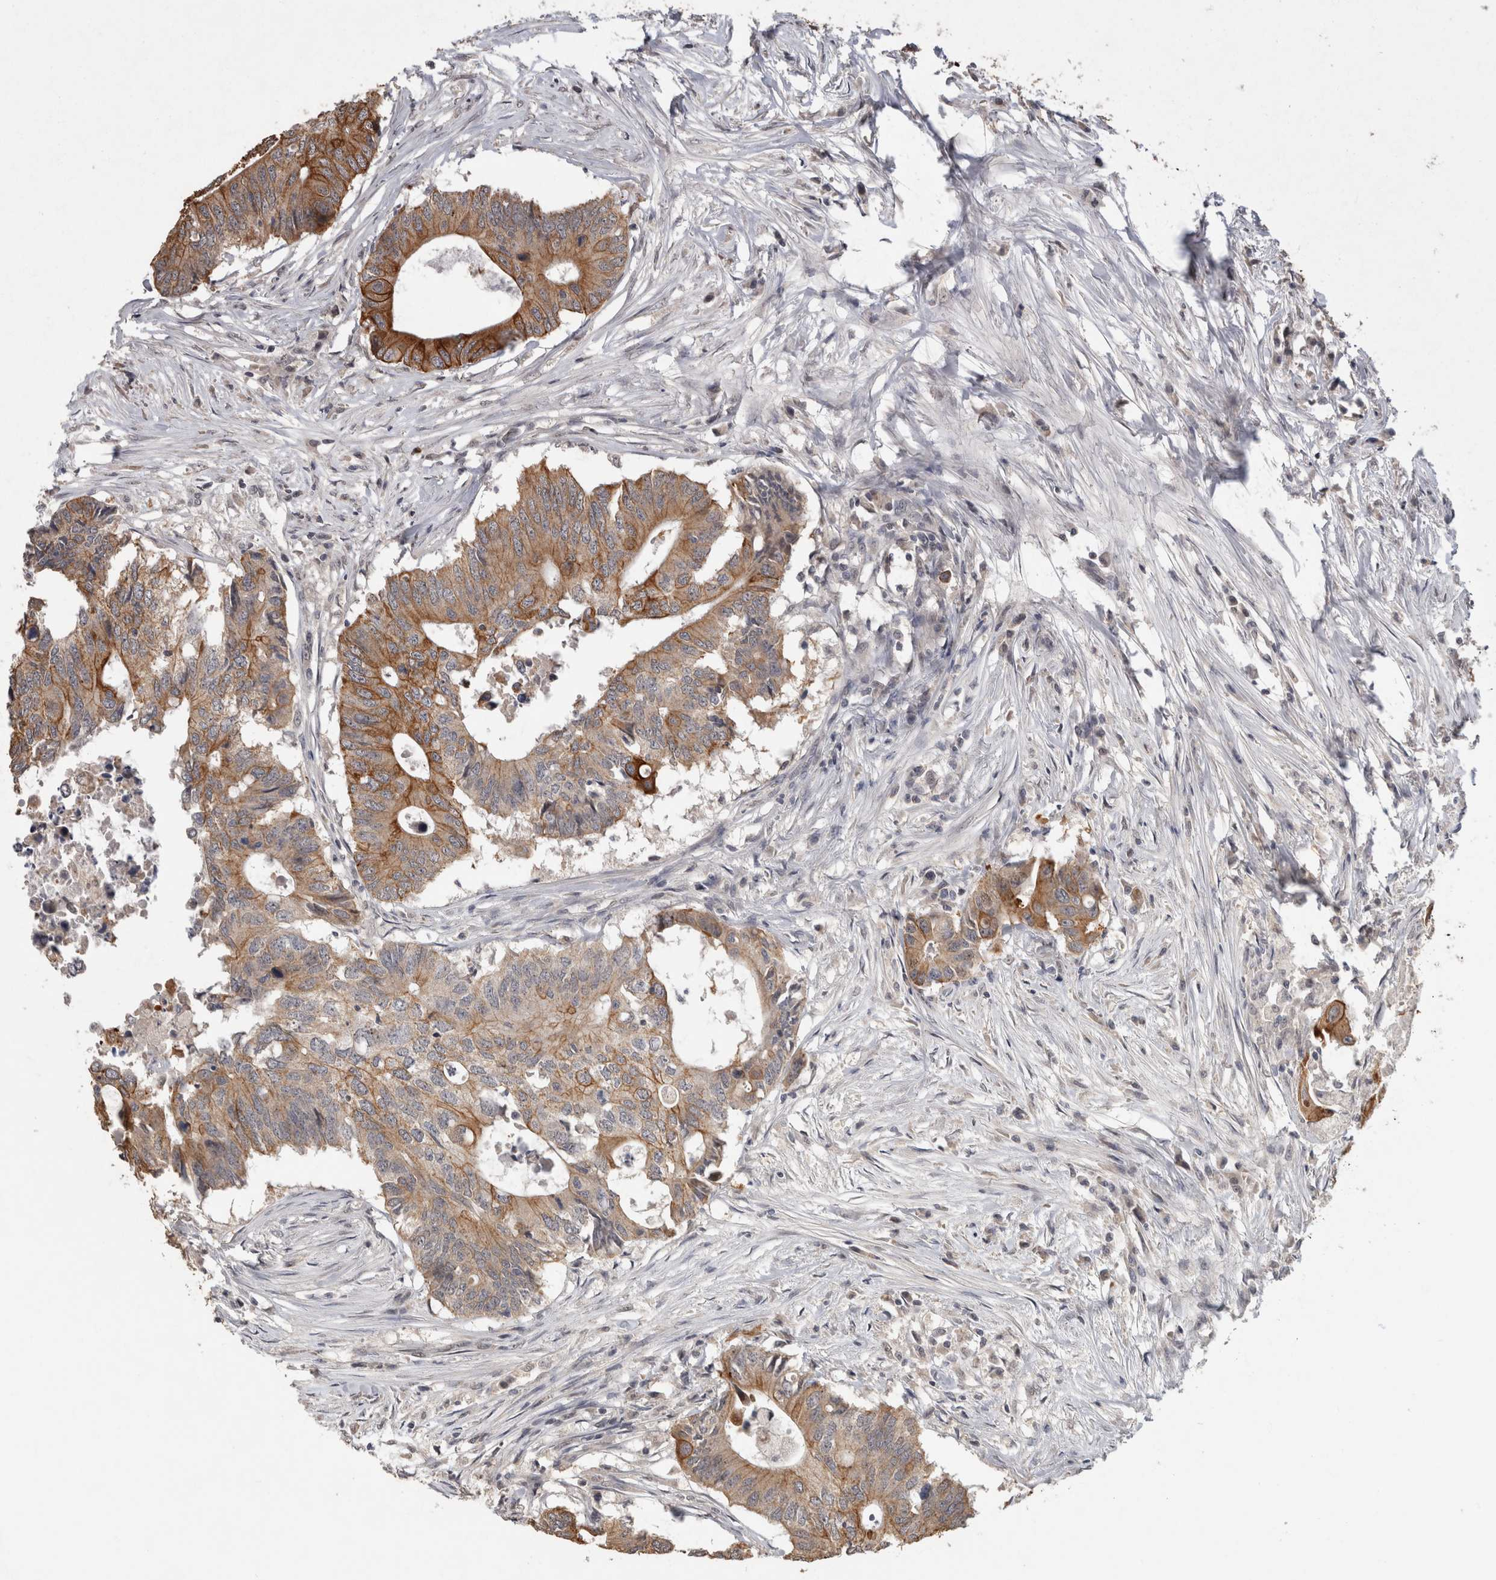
{"staining": {"intensity": "moderate", "quantity": ">75%", "location": "cytoplasmic/membranous"}, "tissue": "colorectal cancer", "cell_type": "Tumor cells", "image_type": "cancer", "snomed": [{"axis": "morphology", "description": "Adenocarcinoma, NOS"}, {"axis": "topography", "description": "Colon"}], "caption": "A medium amount of moderate cytoplasmic/membranous staining is appreciated in approximately >75% of tumor cells in colorectal cancer (adenocarcinoma) tissue.", "gene": "RHPN1", "patient": {"sex": "male", "age": 71}}